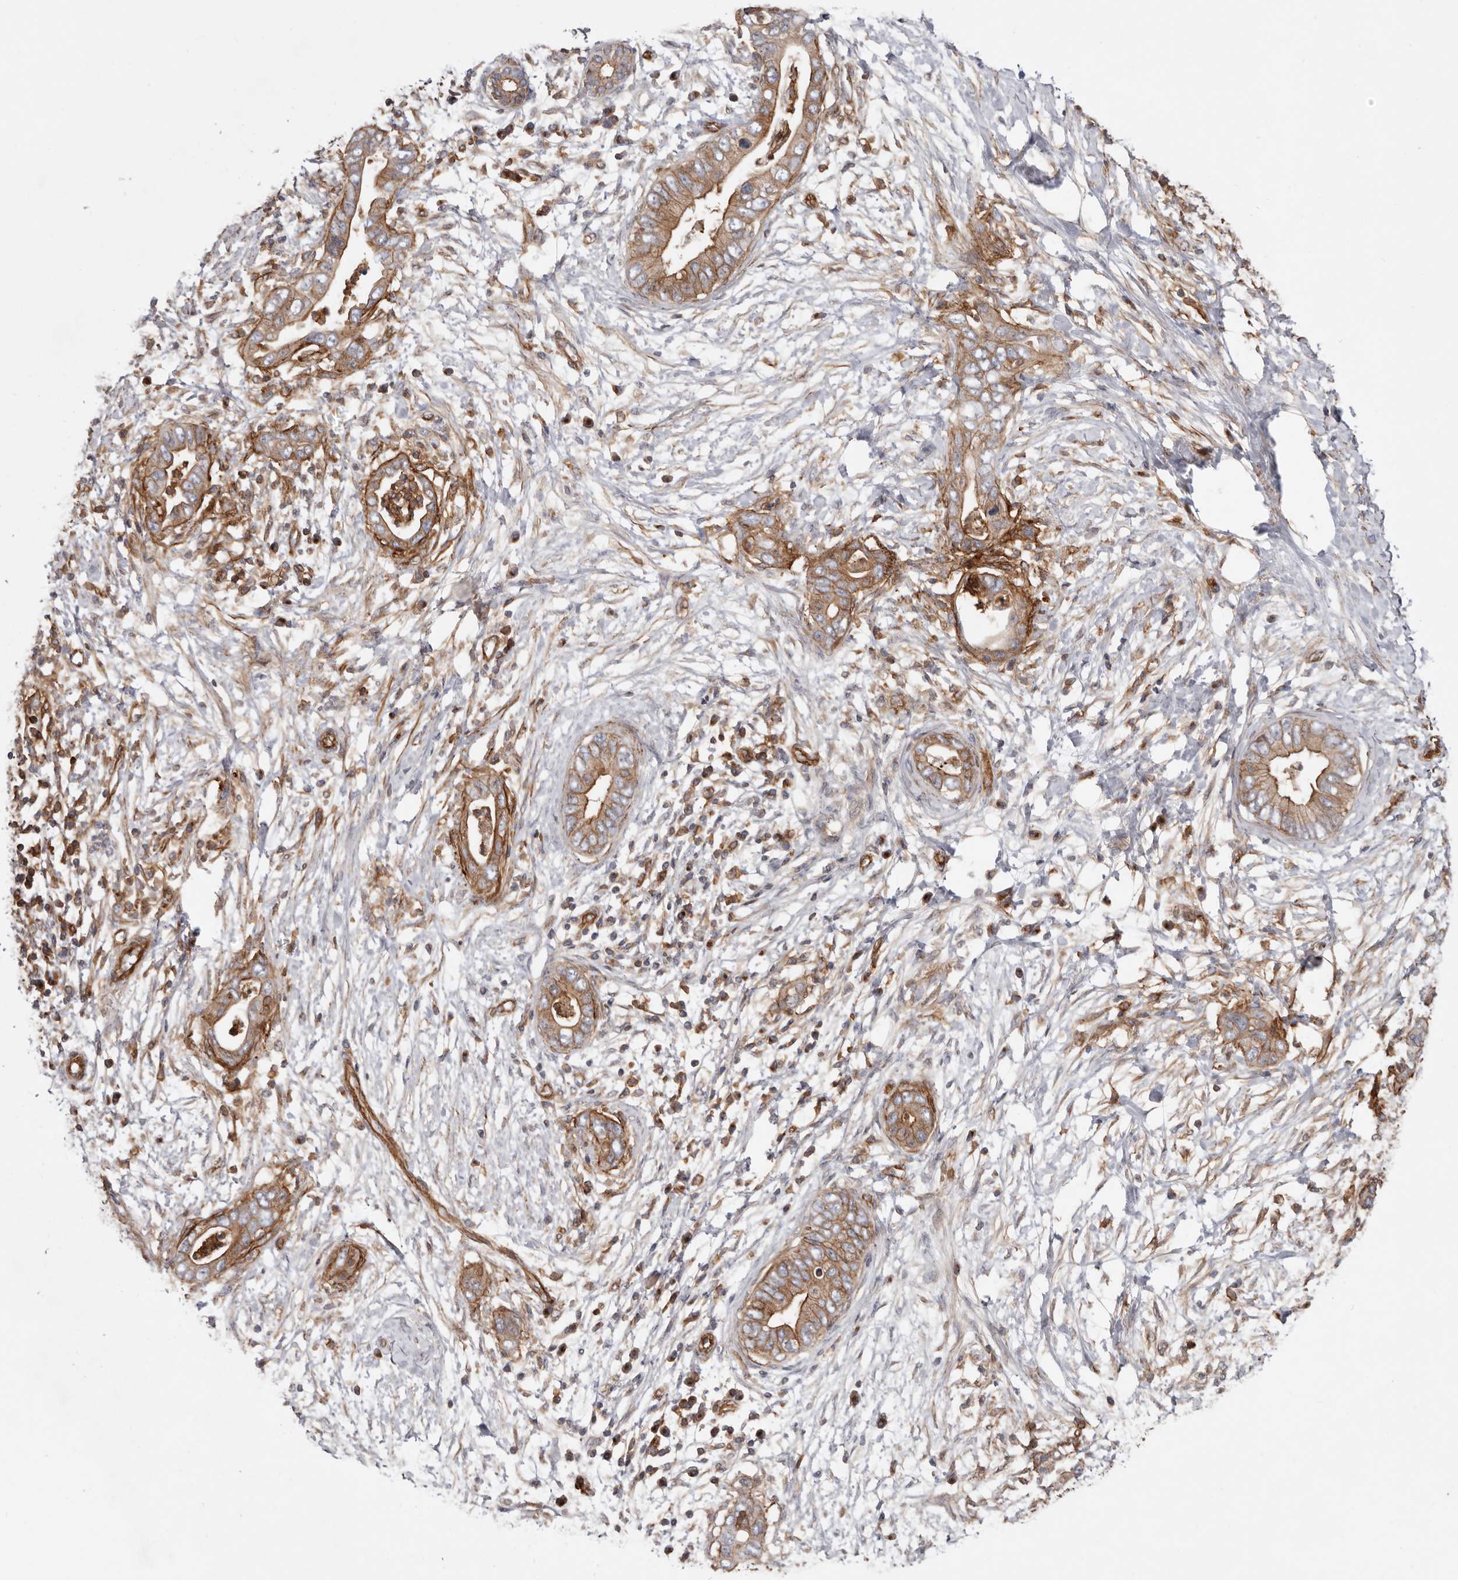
{"staining": {"intensity": "moderate", "quantity": ">75%", "location": "cytoplasmic/membranous"}, "tissue": "pancreatic cancer", "cell_type": "Tumor cells", "image_type": "cancer", "snomed": [{"axis": "morphology", "description": "Adenocarcinoma, NOS"}, {"axis": "topography", "description": "Pancreas"}], "caption": "Protein analysis of pancreatic adenocarcinoma tissue displays moderate cytoplasmic/membranous positivity in approximately >75% of tumor cells.", "gene": "TMC7", "patient": {"sex": "male", "age": 75}}